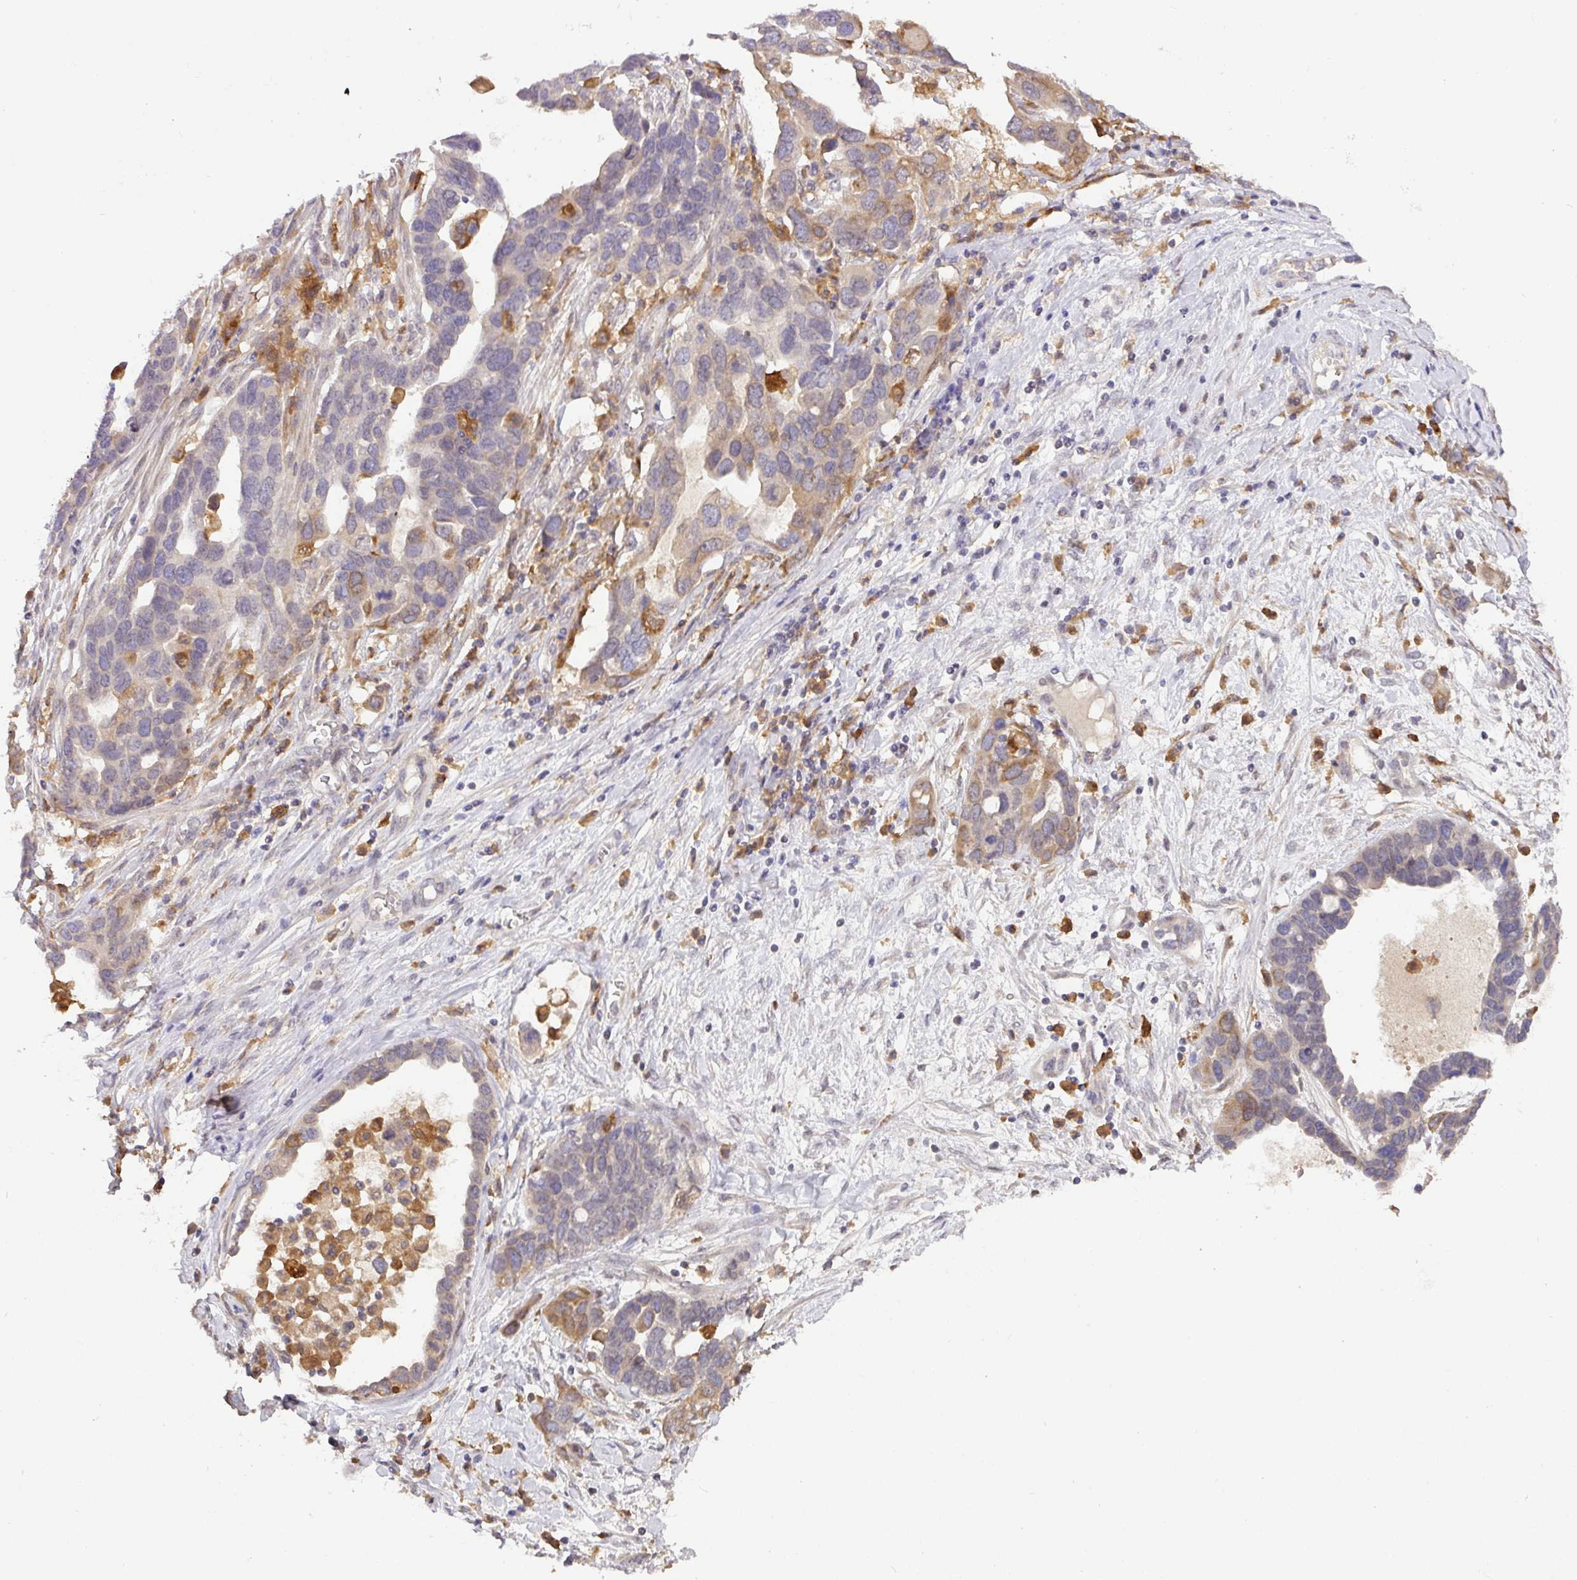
{"staining": {"intensity": "weak", "quantity": "<25%", "location": "cytoplasmic/membranous"}, "tissue": "ovarian cancer", "cell_type": "Tumor cells", "image_type": "cancer", "snomed": [{"axis": "morphology", "description": "Cystadenocarcinoma, serous, NOS"}, {"axis": "topography", "description": "Ovary"}], "caption": "Immunohistochemical staining of ovarian cancer (serous cystadenocarcinoma) demonstrates no significant expression in tumor cells.", "gene": "GCNT7", "patient": {"sex": "female", "age": 54}}